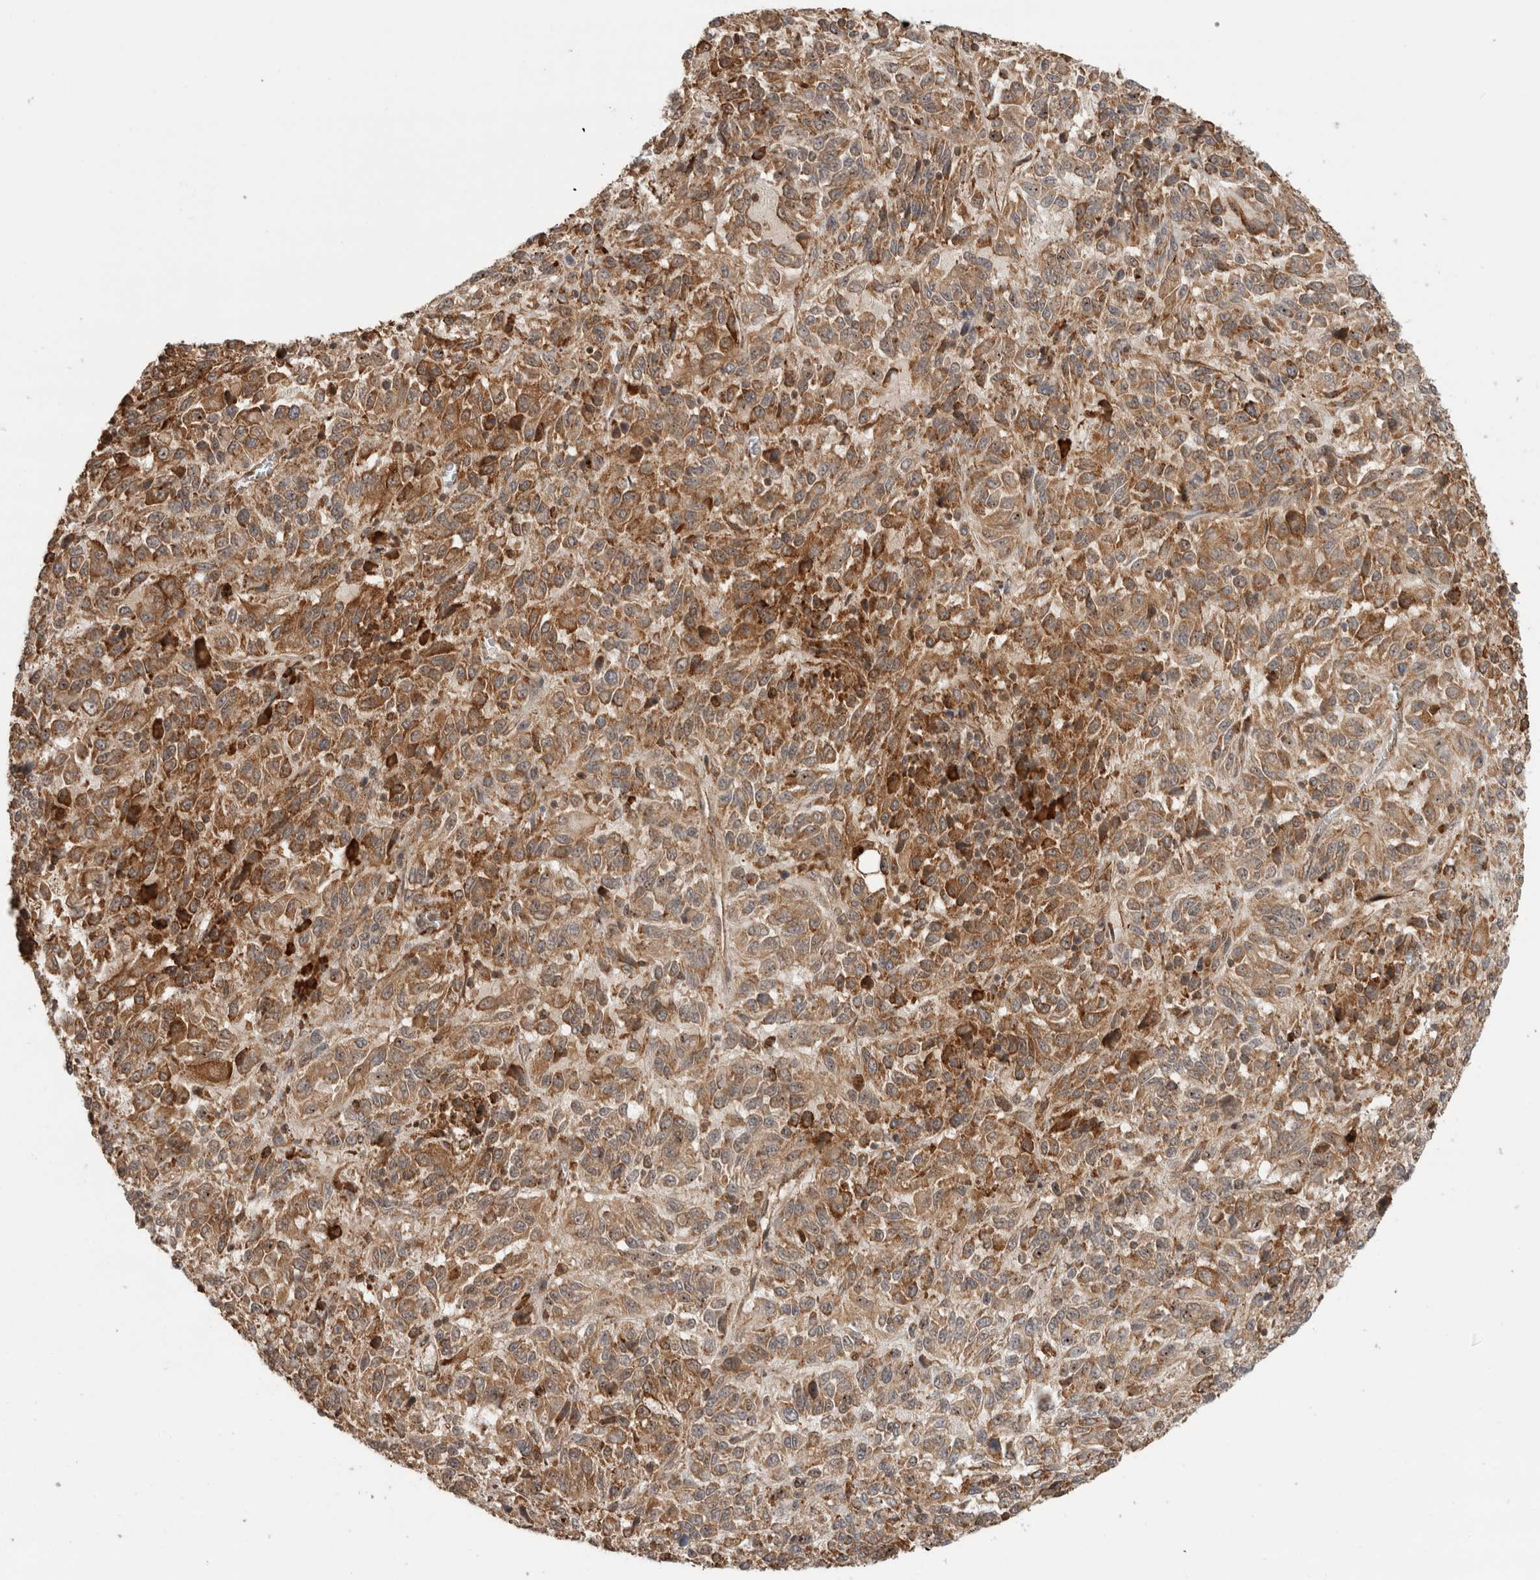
{"staining": {"intensity": "moderate", "quantity": ">75%", "location": "cytoplasmic/membranous"}, "tissue": "melanoma", "cell_type": "Tumor cells", "image_type": "cancer", "snomed": [{"axis": "morphology", "description": "Malignant melanoma, Metastatic site"}, {"axis": "topography", "description": "Lung"}], "caption": "Protein analysis of malignant melanoma (metastatic site) tissue shows moderate cytoplasmic/membranous expression in about >75% of tumor cells.", "gene": "MS4A7", "patient": {"sex": "male", "age": 64}}